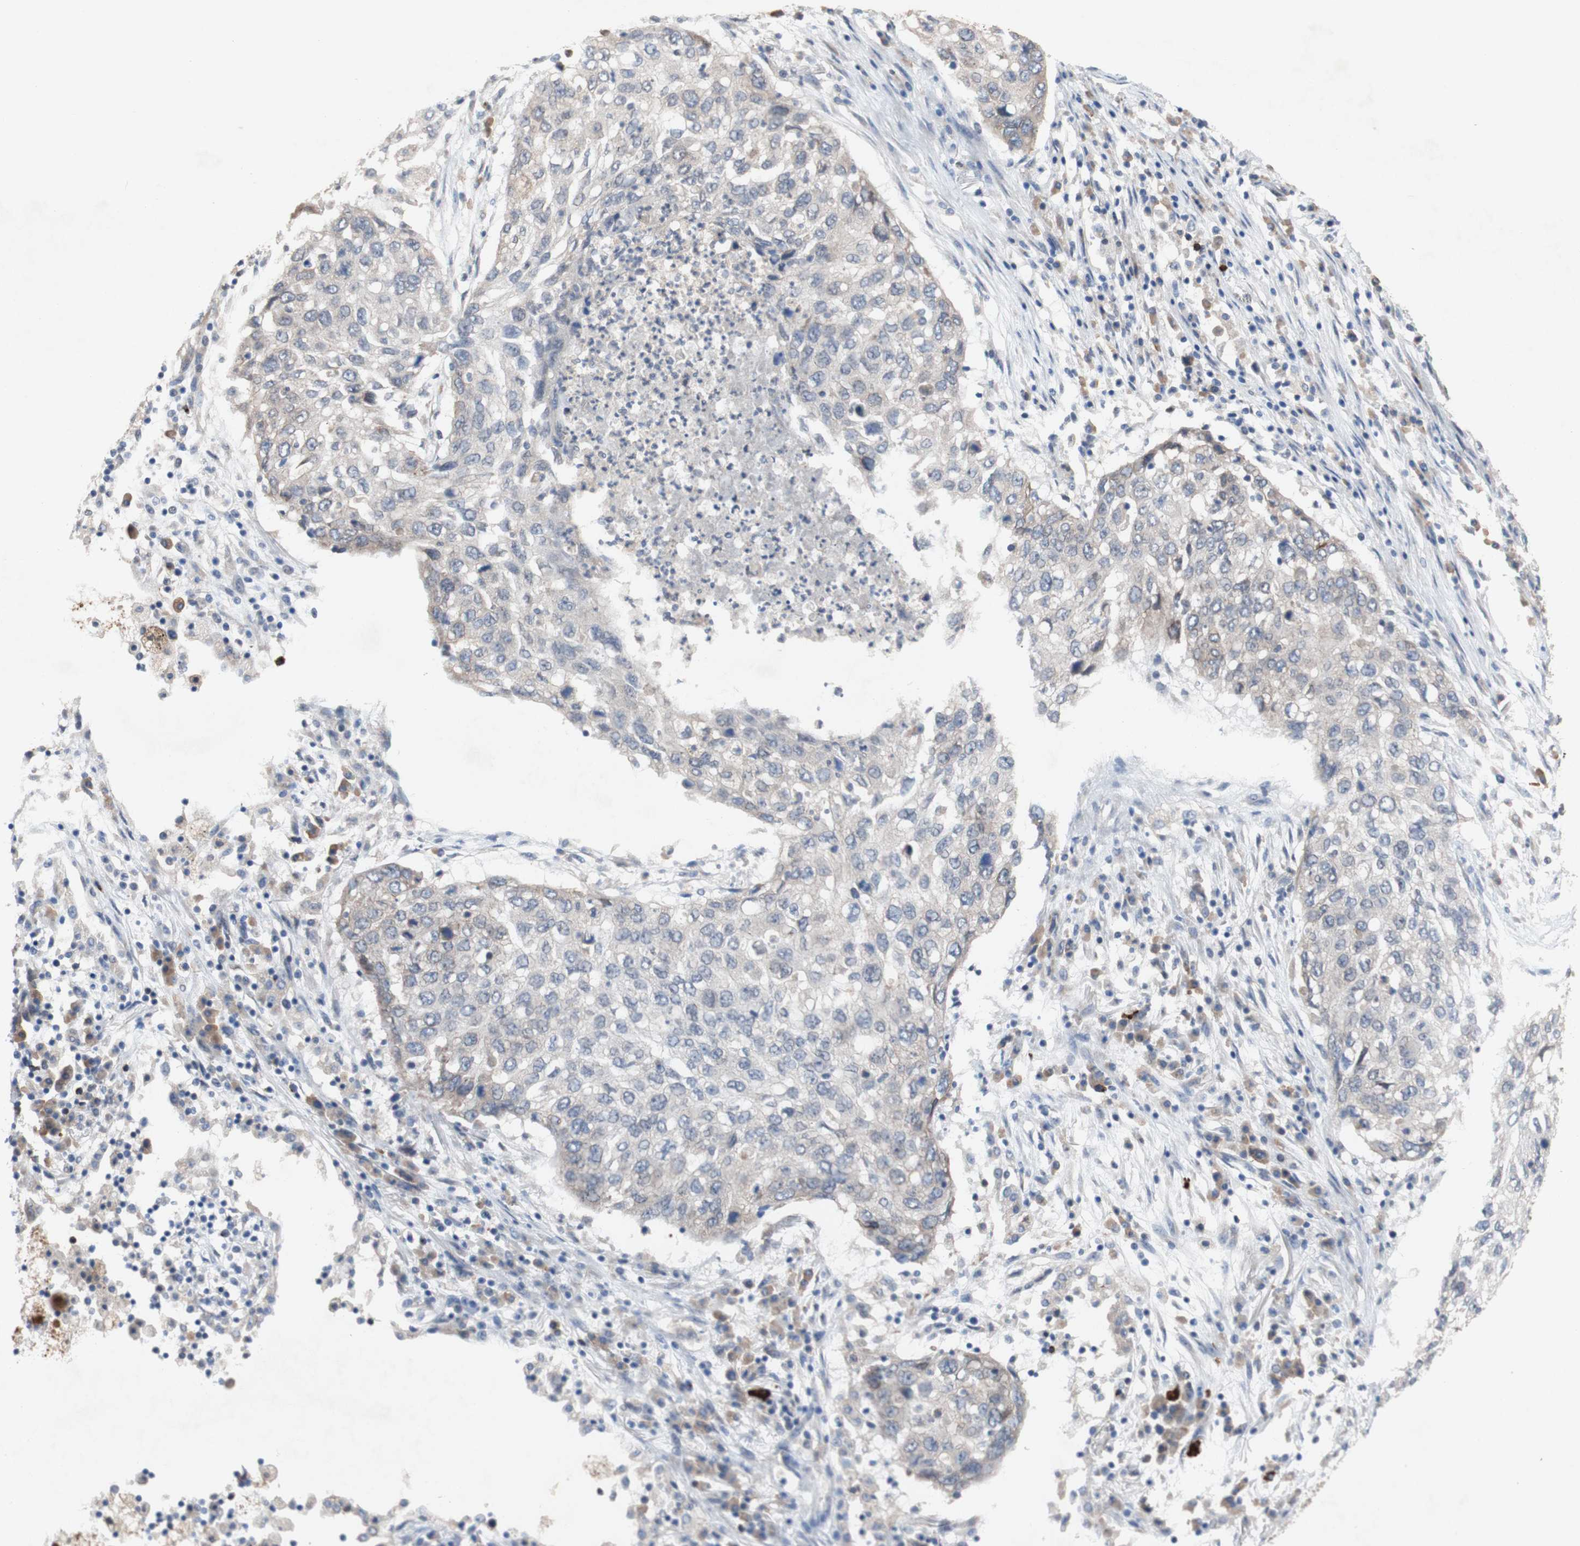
{"staining": {"intensity": "weak", "quantity": ">75%", "location": "cytoplasmic/membranous"}, "tissue": "lung cancer", "cell_type": "Tumor cells", "image_type": "cancer", "snomed": [{"axis": "morphology", "description": "Squamous cell carcinoma, NOS"}, {"axis": "topography", "description": "Lung"}], "caption": "Tumor cells display low levels of weak cytoplasmic/membranous positivity in about >75% of cells in human lung cancer (squamous cell carcinoma). (Brightfield microscopy of DAB IHC at high magnification).", "gene": "PDGFB", "patient": {"sex": "female", "age": 63}}